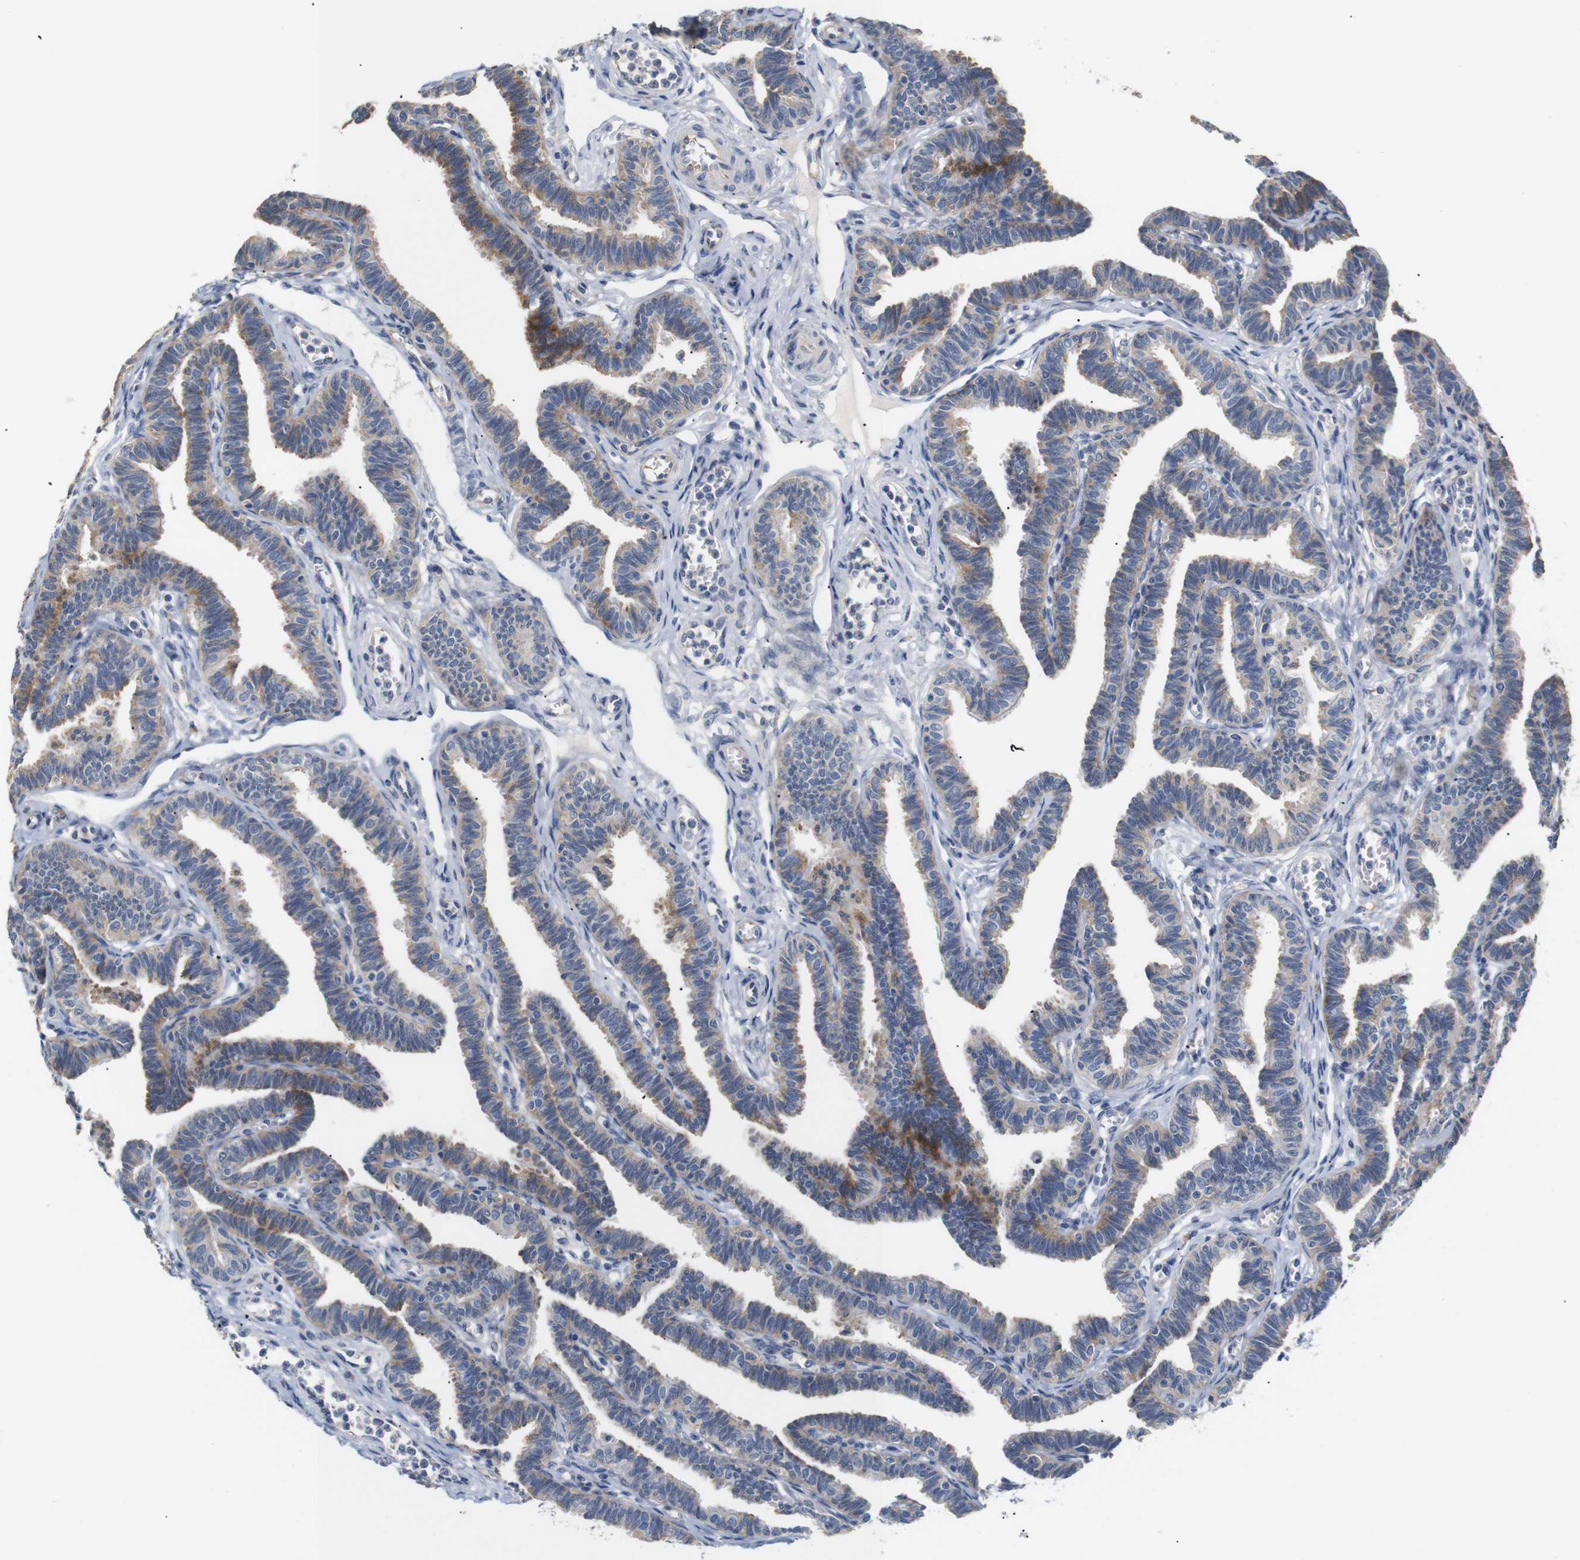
{"staining": {"intensity": "moderate", "quantity": ">75%", "location": "cytoplasmic/membranous"}, "tissue": "fallopian tube", "cell_type": "Glandular cells", "image_type": "normal", "snomed": [{"axis": "morphology", "description": "Normal tissue, NOS"}, {"axis": "topography", "description": "Fallopian tube"}, {"axis": "topography", "description": "Ovary"}], "caption": "High-power microscopy captured an IHC photomicrograph of benign fallopian tube, revealing moderate cytoplasmic/membranous expression in about >75% of glandular cells. (IHC, brightfield microscopy, high magnification).", "gene": "TRIM5", "patient": {"sex": "female", "age": 23}}